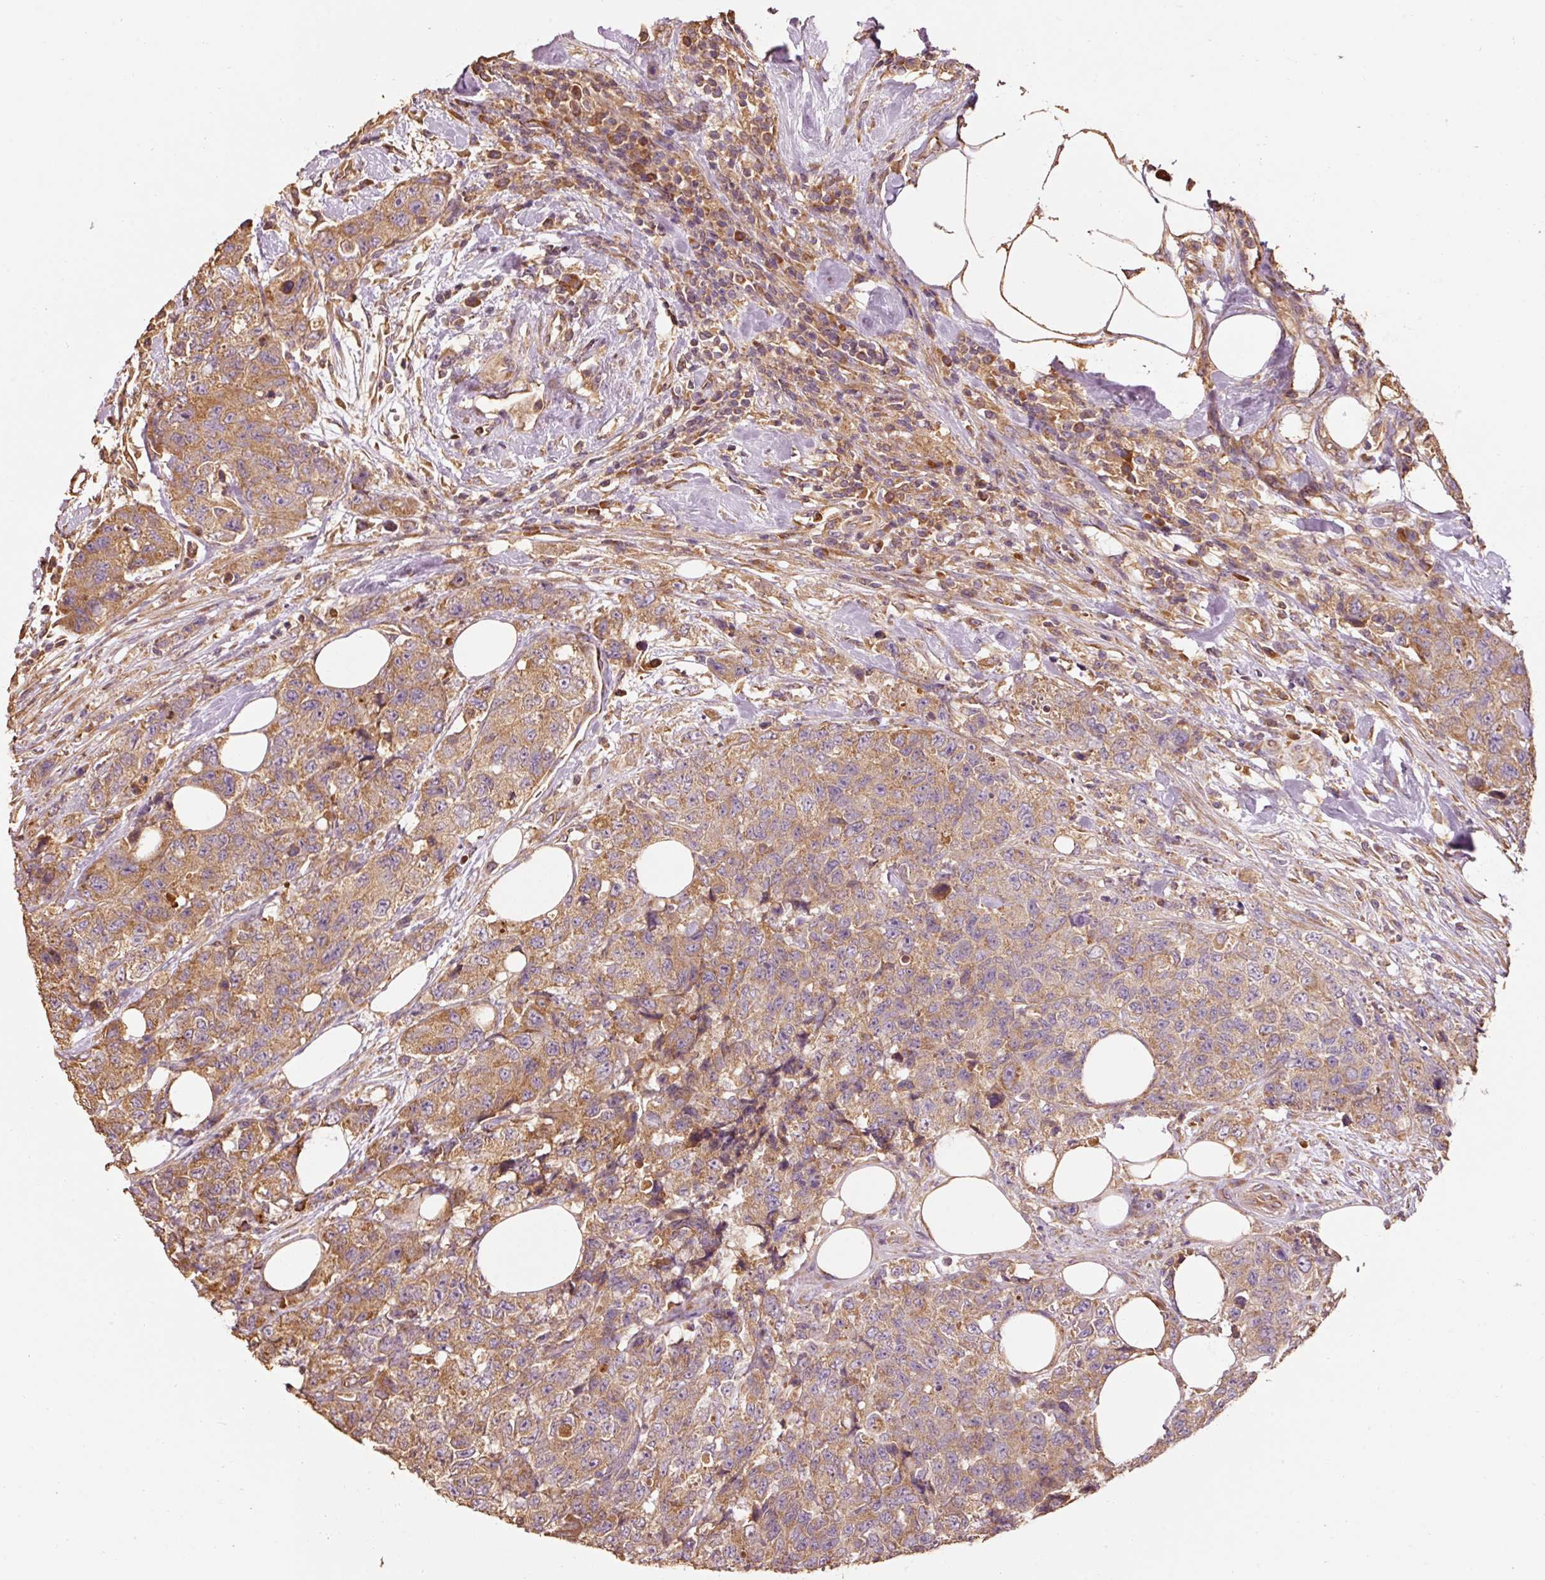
{"staining": {"intensity": "moderate", "quantity": ">75%", "location": "cytoplasmic/membranous"}, "tissue": "urothelial cancer", "cell_type": "Tumor cells", "image_type": "cancer", "snomed": [{"axis": "morphology", "description": "Urothelial carcinoma, High grade"}, {"axis": "topography", "description": "Urinary bladder"}], "caption": "High-grade urothelial carcinoma stained for a protein (brown) reveals moderate cytoplasmic/membranous positive positivity in about >75% of tumor cells.", "gene": "EFHC1", "patient": {"sex": "female", "age": 78}}